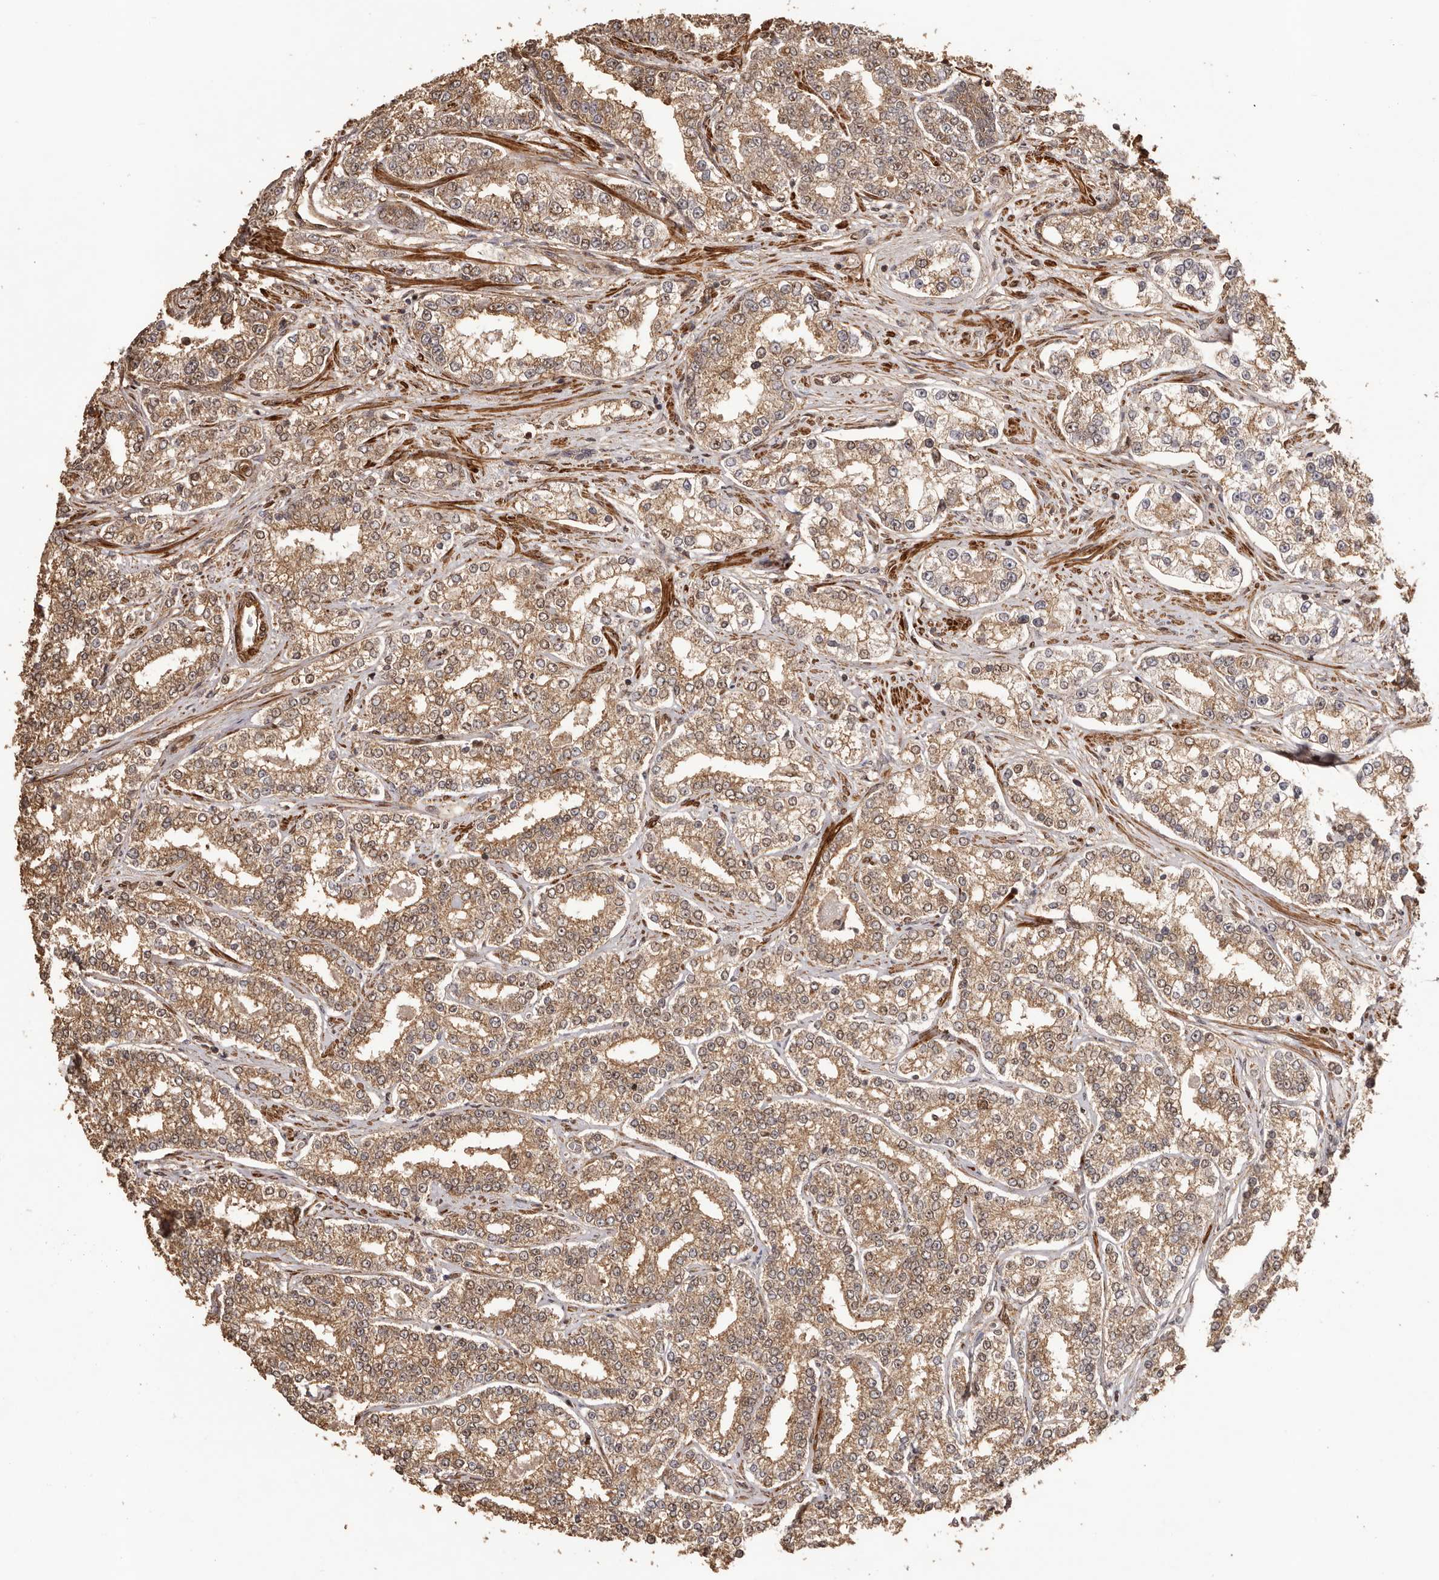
{"staining": {"intensity": "moderate", "quantity": ">75%", "location": "cytoplasmic/membranous,nuclear"}, "tissue": "prostate cancer", "cell_type": "Tumor cells", "image_type": "cancer", "snomed": [{"axis": "morphology", "description": "Normal tissue, NOS"}, {"axis": "morphology", "description": "Adenocarcinoma, High grade"}, {"axis": "topography", "description": "Prostate"}], "caption": "The immunohistochemical stain labels moderate cytoplasmic/membranous and nuclear positivity in tumor cells of adenocarcinoma (high-grade) (prostate) tissue.", "gene": "UBR2", "patient": {"sex": "male", "age": 83}}